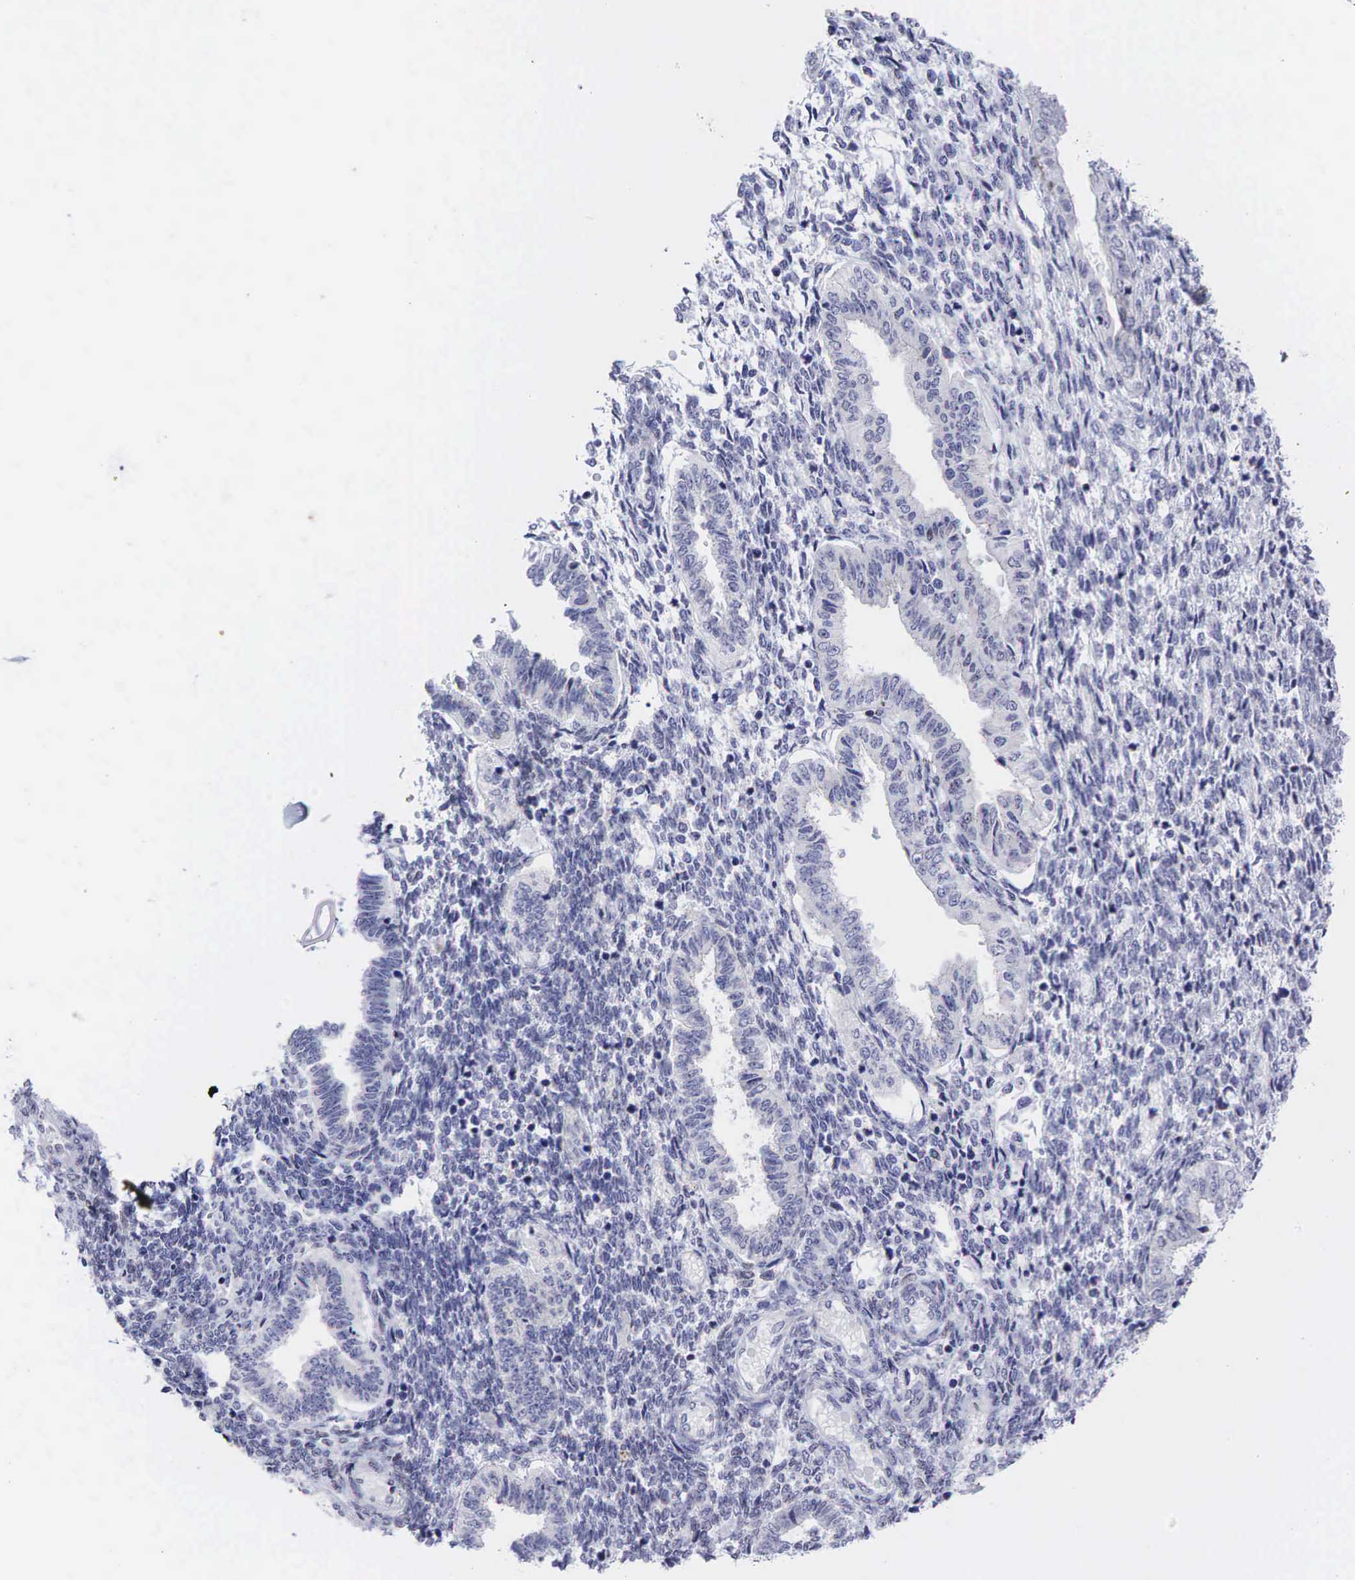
{"staining": {"intensity": "moderate", "quantity": "25%-75%", "location": "nuclear"}, "tissue": "endometrium", "cell_type": "Cells in endometrial stroma", "image_type": "normal", "snomed": [{"axis": "morphology", "description": "Normal tissue, NOS"}, {"axis": "topography", "description": "Endometrium"}], "caption": "Protein analysis of normal endometrium displays moderate nuclear staining in about 25%-75% of cells in endometrial stroma. The staining was performed using DAB, with brown indicating positive protein expression. Nuclei are stained blue with hematoxylin.", "gene": "AR", "patient": {"sex": "female", "age": 36}}